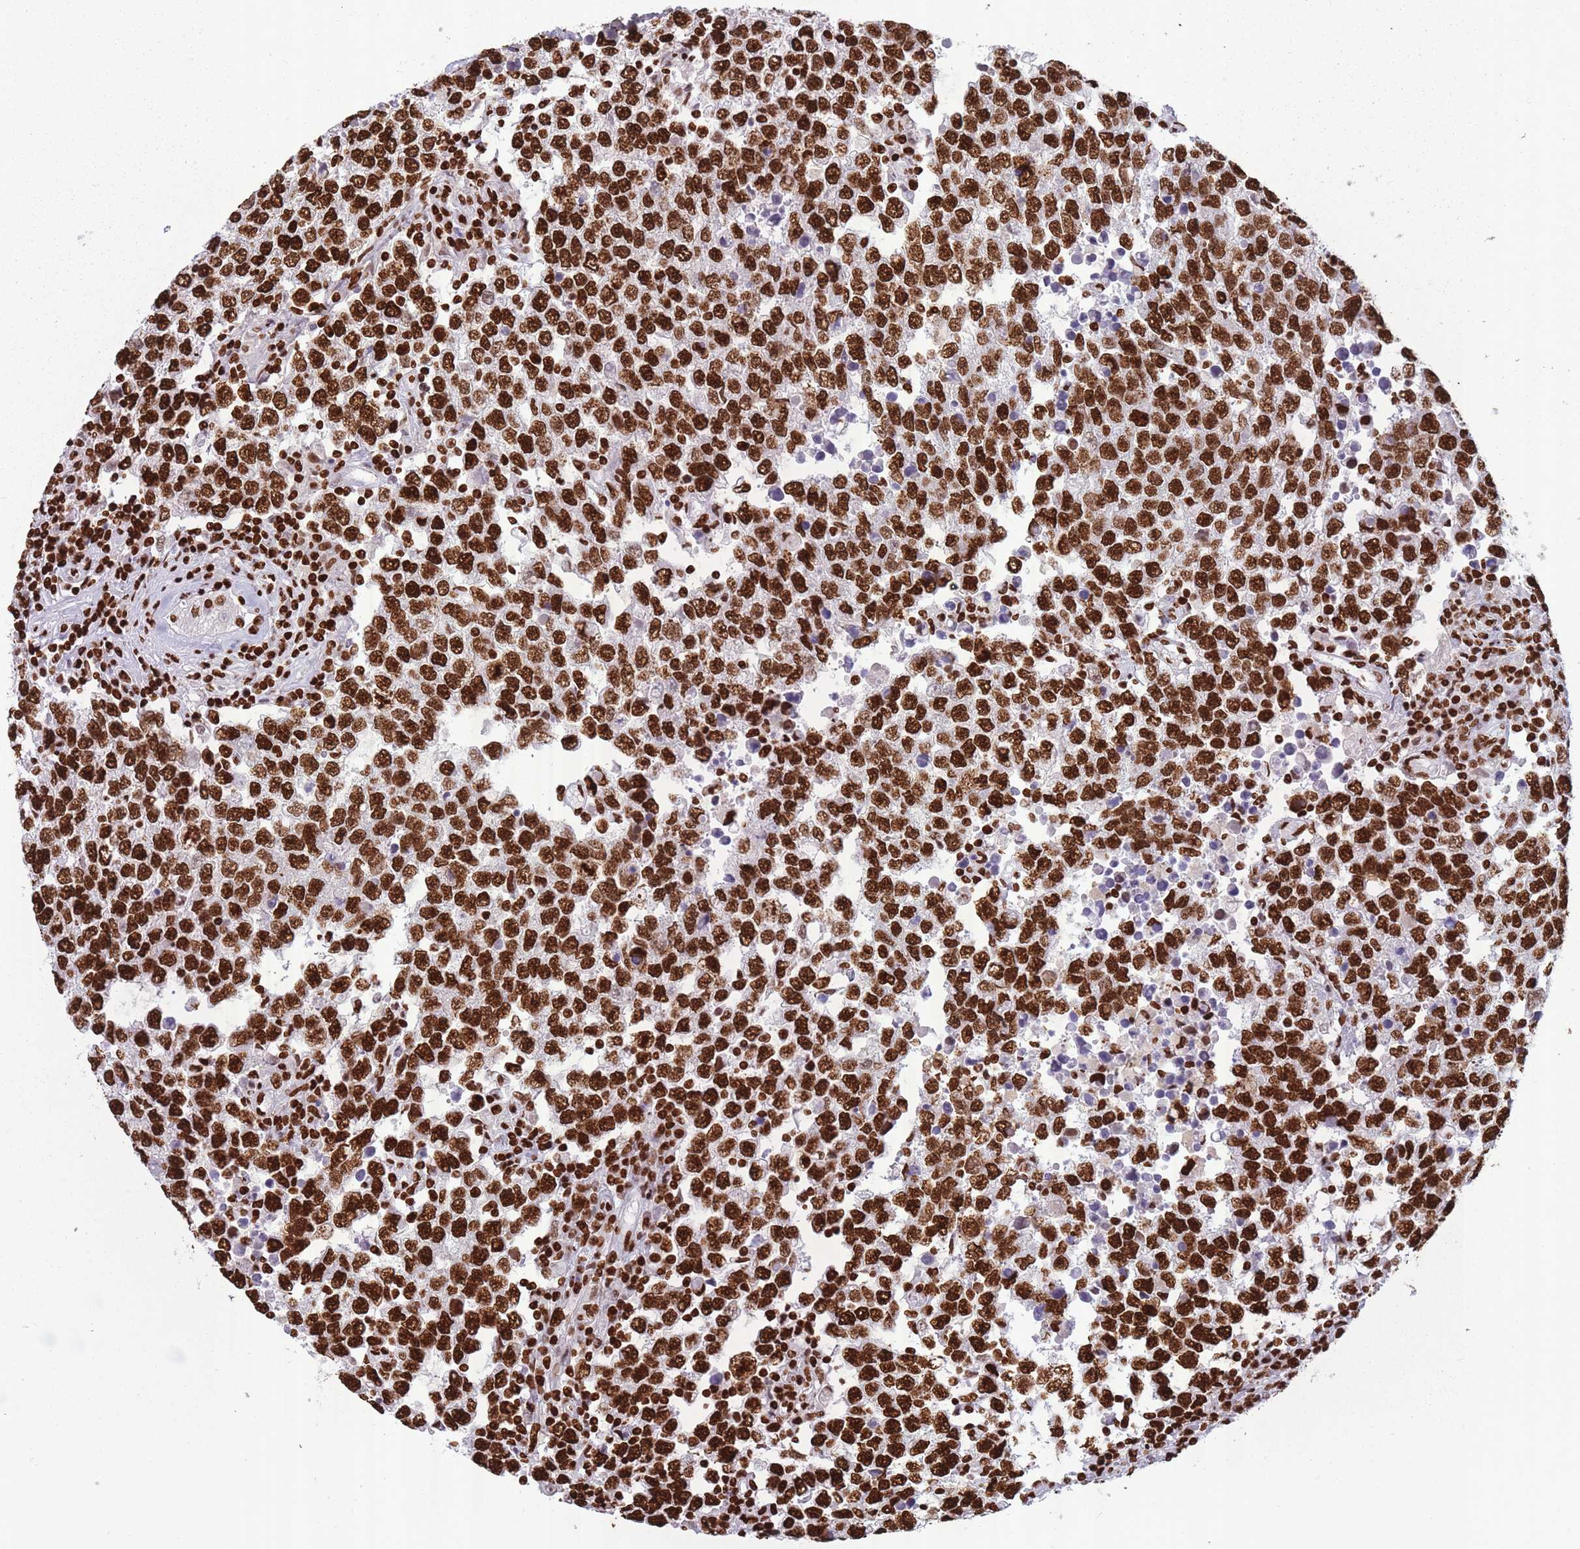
{"staining": {"intensity": "strong", "quantity": ">75%", "location": "nuclear"}, "tissue": "testis cancer", "cell_type": "Tumor cells", "image_type": "cancer", "snomed": [{"axis": "morphology", "description": "Seminoma, NOS"}, {"axis": "morphology", "description": "Carcinoma, Embryonal, NOS"}, {"axis": "topography", "description": "Testis"}], "caption": "Immunohistochemical staining of human testis cancer (embryonal carcinoma) shows strong nuclear protein positivity in approximately >75% of tumor cells.", "gene": "HNRNPUL1", "patient": {"sex": "male", "age": 28}}